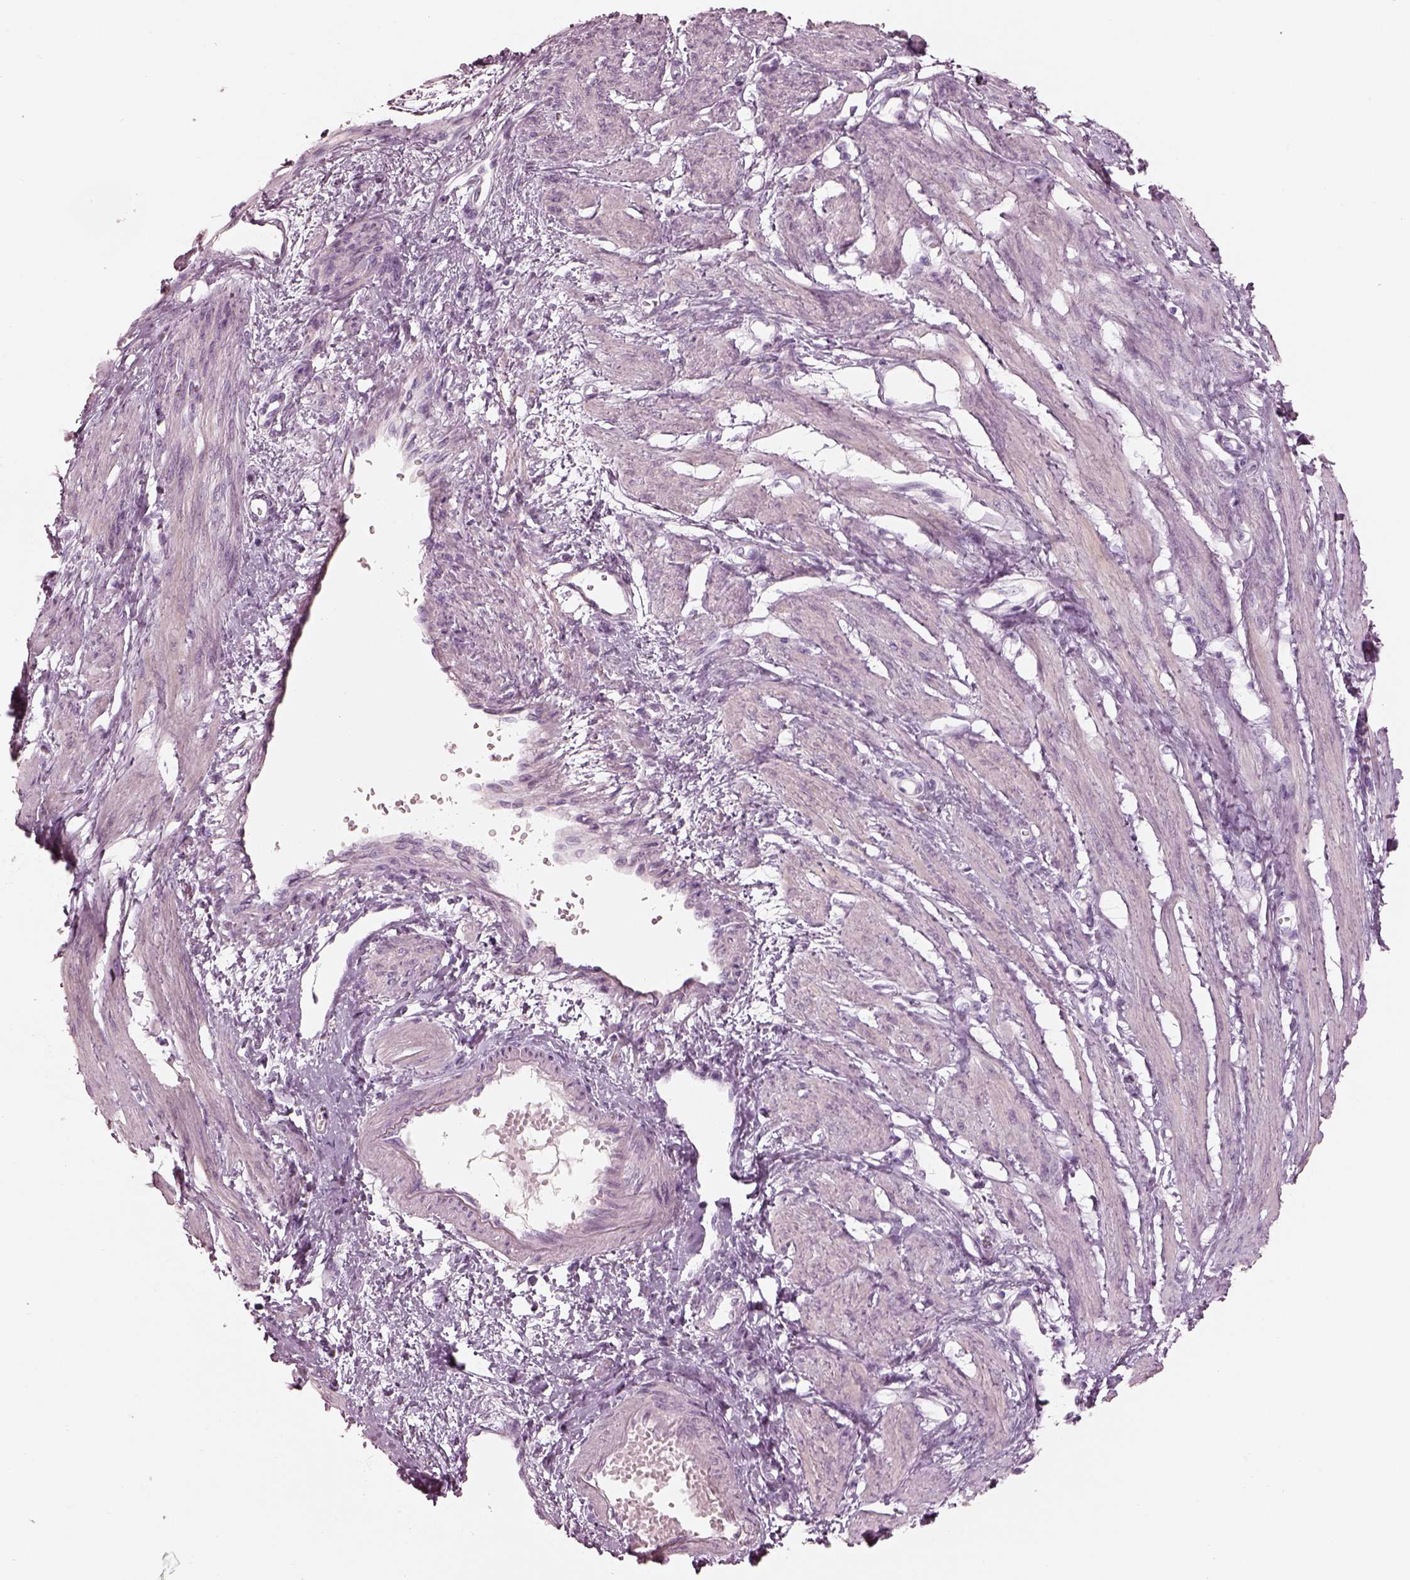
{"staining": {"intensity": "negative", "quantity": "none", "location": "none"}, "tissue": "smooth muscle", "cell_type": "Smooth muscle cells", "image_type": "normal", "snomed": [{"axis": "morphology", "description": "Normal tissue, NOS"}, {"axis": "topography", "description": "Smooth muscle"}, {"axis": "topography", "description": "Uterus"}], "caption": "High magnification brightfield microscopy of benign smooth muscle stained with DAB (3,3'-diaminobenzidine) (brown) and counterstained with hematoxylin (blue): smooth muscle cells show no significant positivity. (IHC, brightfield microscopy, high magnification).", "gene": "RSPH9", "patient": {"sex": "female", "age": 39}}